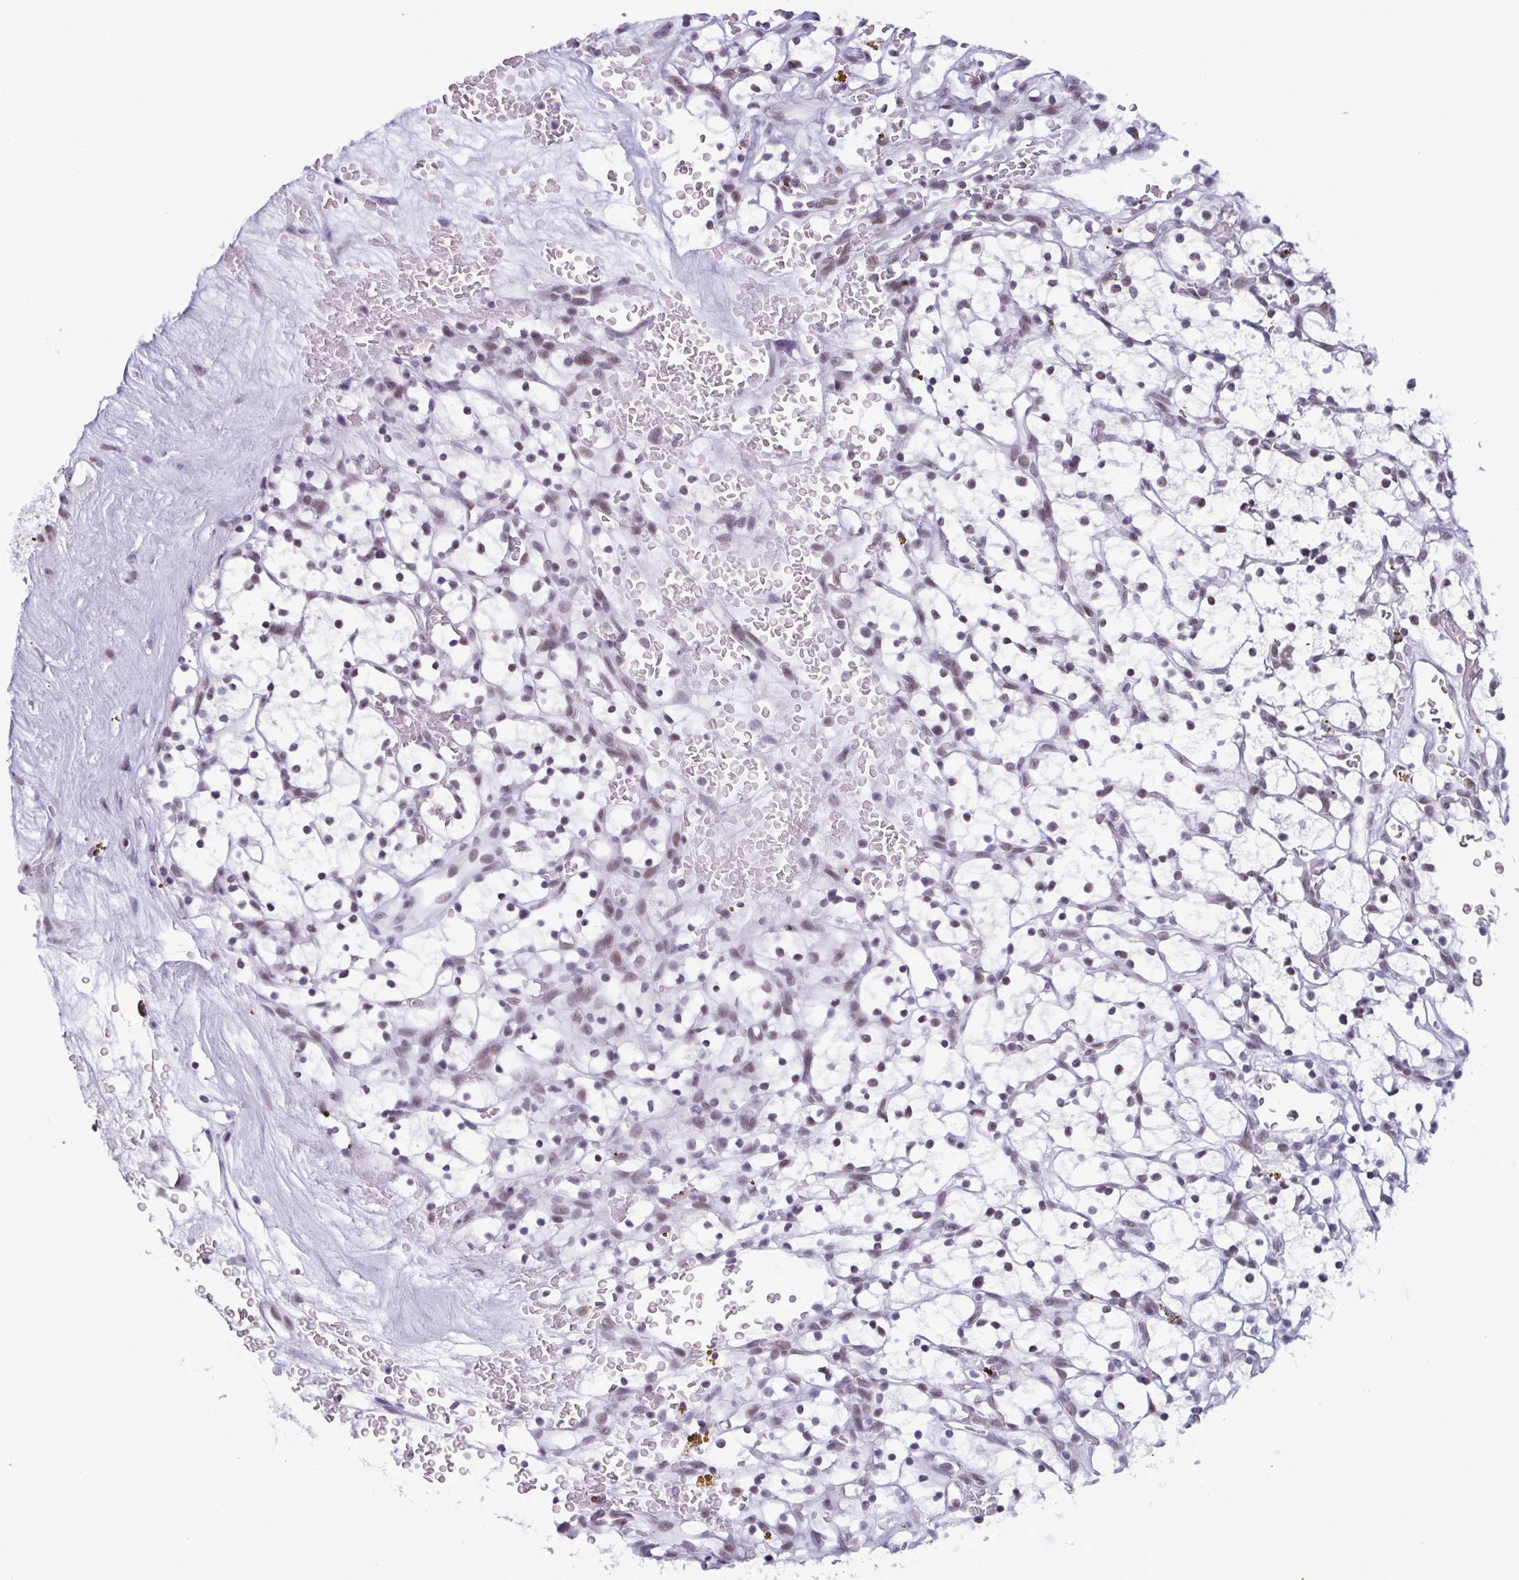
{"staining": {"intensity": "moderate", "quantity": ">75%", "location": "nuclear"}, "tissue": "renal cancer", "cell_type": "Tumor cells", "image_type": "cancer", "snomed": [{"axis": "morphology", "description": "Adenocarcinoma, NOS"}, {"axis": "topography", "description": "Kidney"}], "caption": "This image demonstrates immunohistochemistry (IHC) staining of human renal cancer (adenocarcinoma), with medium moderate nuclear staining in about >75% of tumor cells.", "gene": "RBM7", "patient": {"sex": "female", "age": 64}}